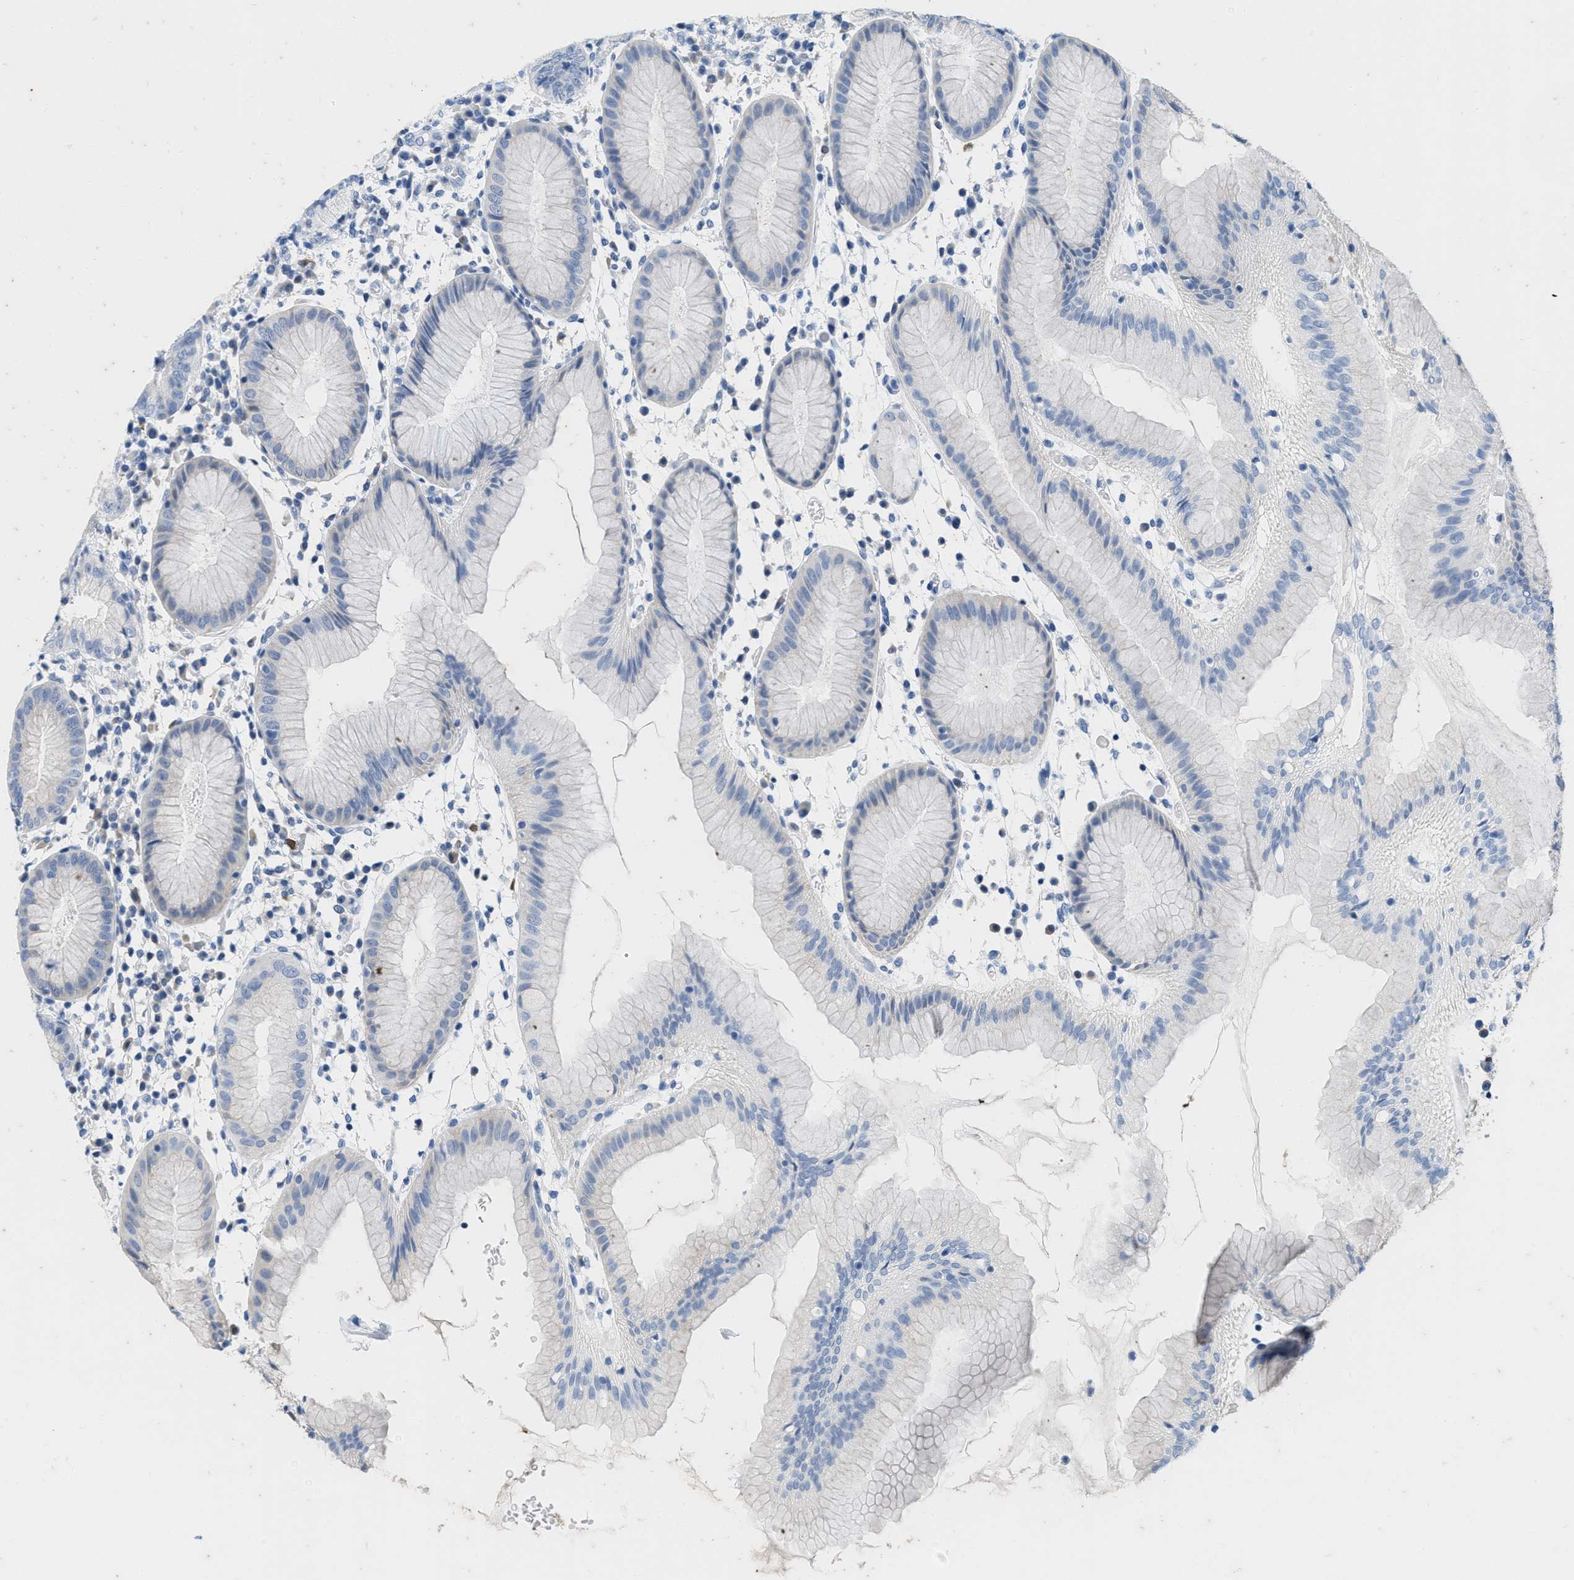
{"staining": {"intensity": "negative", "quantity": "none", "location": "none"}, "tissue": "stomach", "cell_type": "Glandular cells", "image_type": "normal", "snomed": [{"axis": "morphology", "description": "Normal tissue, NOS"}, {"axis": "topography", "description": "Stomach"}, {"axis": "topography", "description": "Stomach, lower"}], "caption": "IHC of benign human stomach shows no staining in glandular cells.", "gene": "ABCB11", "patient": {"sex": "female", "age": 75}}